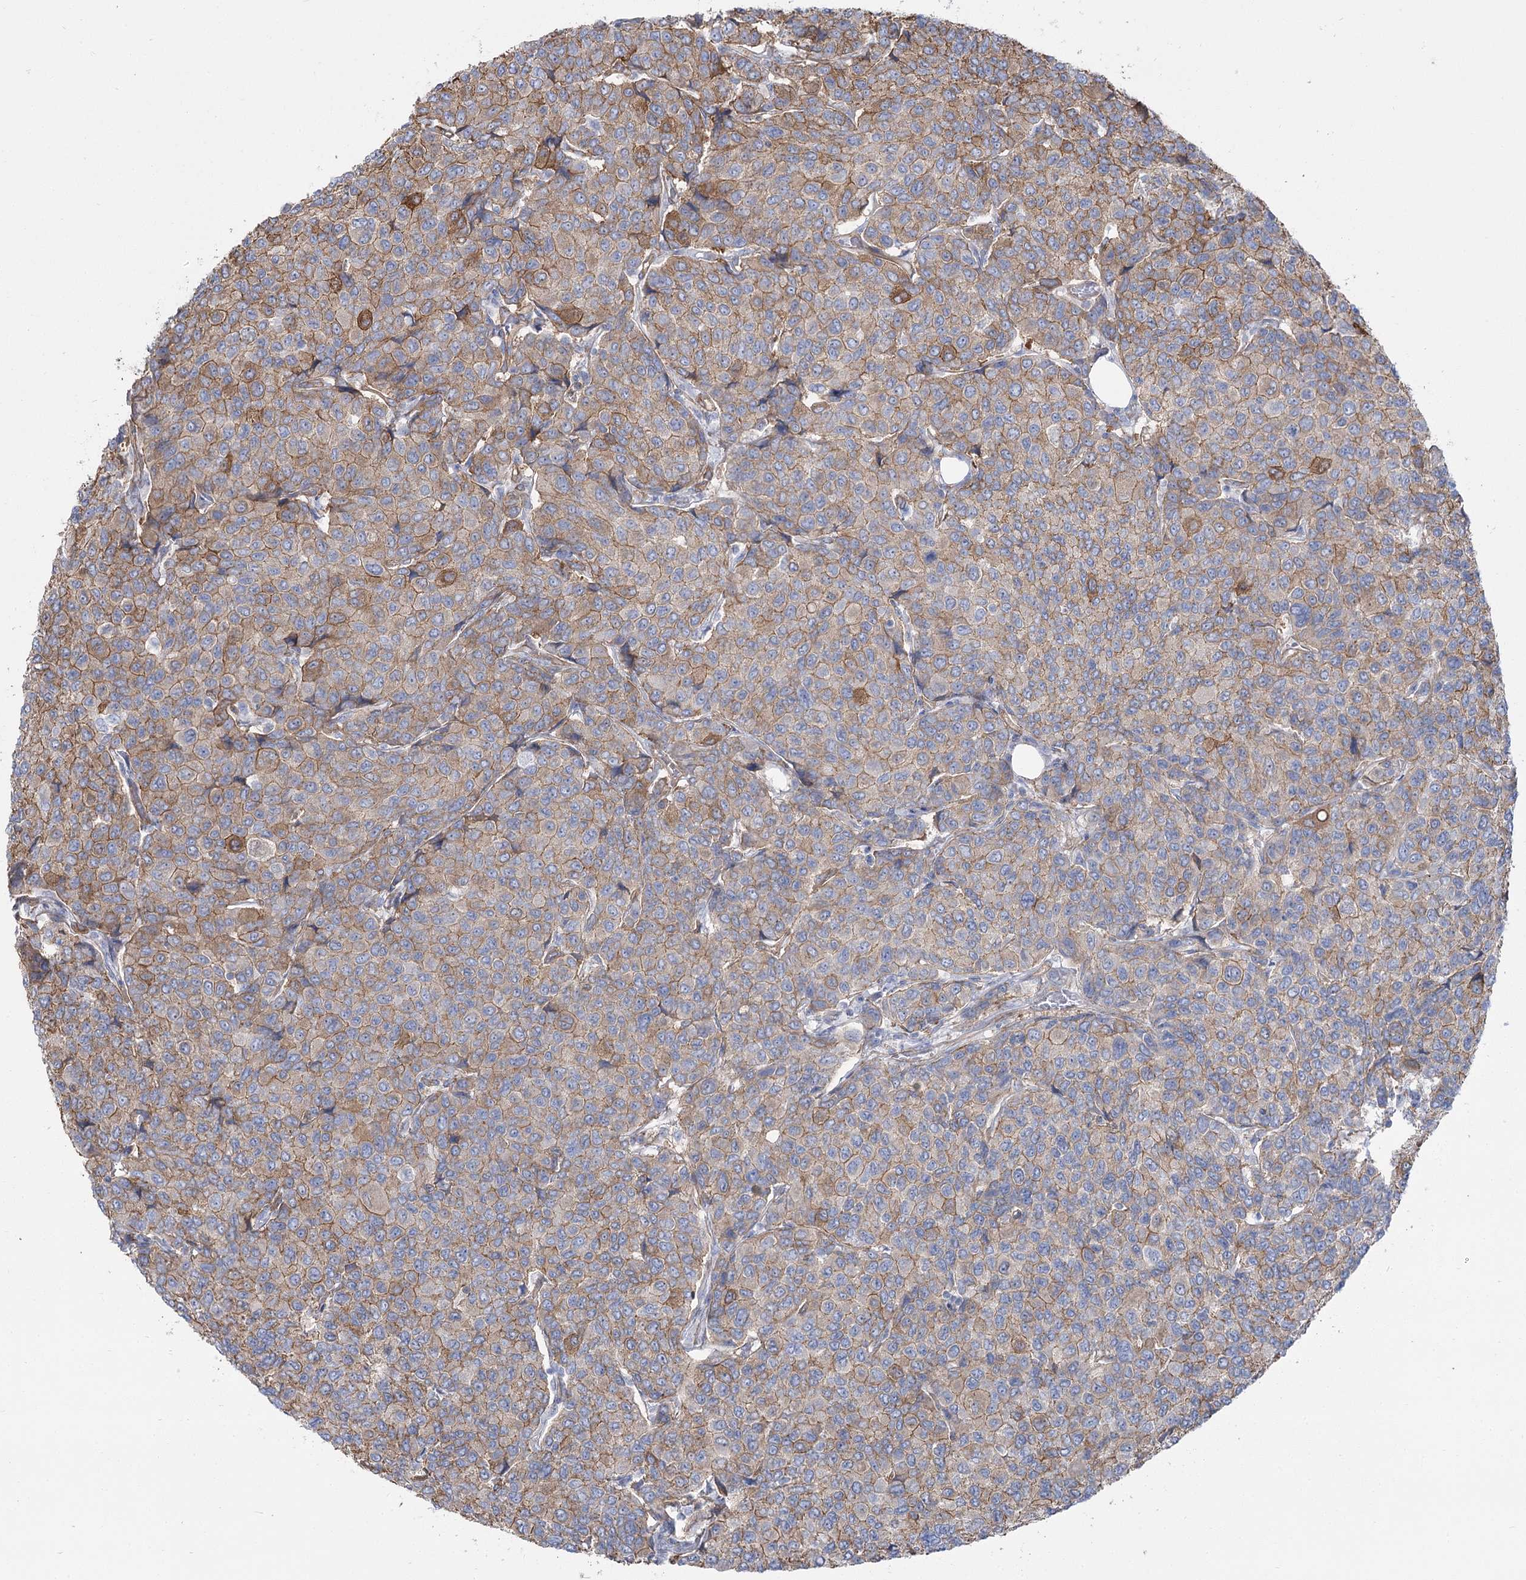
{"staining": {"intensity": "weak", "quantity": ">75%", "location": "cytoplasmic/membranous"}, "tissue": "breast cancer", "cell_type": "Tumor cells", "image_type": "cancer", "snomed": [{"axis": "morphology", "description": "Duct carcinoma"}, {"axis": "topography", "description": "Breast"}], "caption": "IHC (DAB (3,3'-diaminobenzidine)) staining of breast cancer displays weak cytoplasmic/membranous protein expression in about >75% of tumor cells.", "gene": "PLEKHA5", "patient": {"sex": "female", "age": 55}}